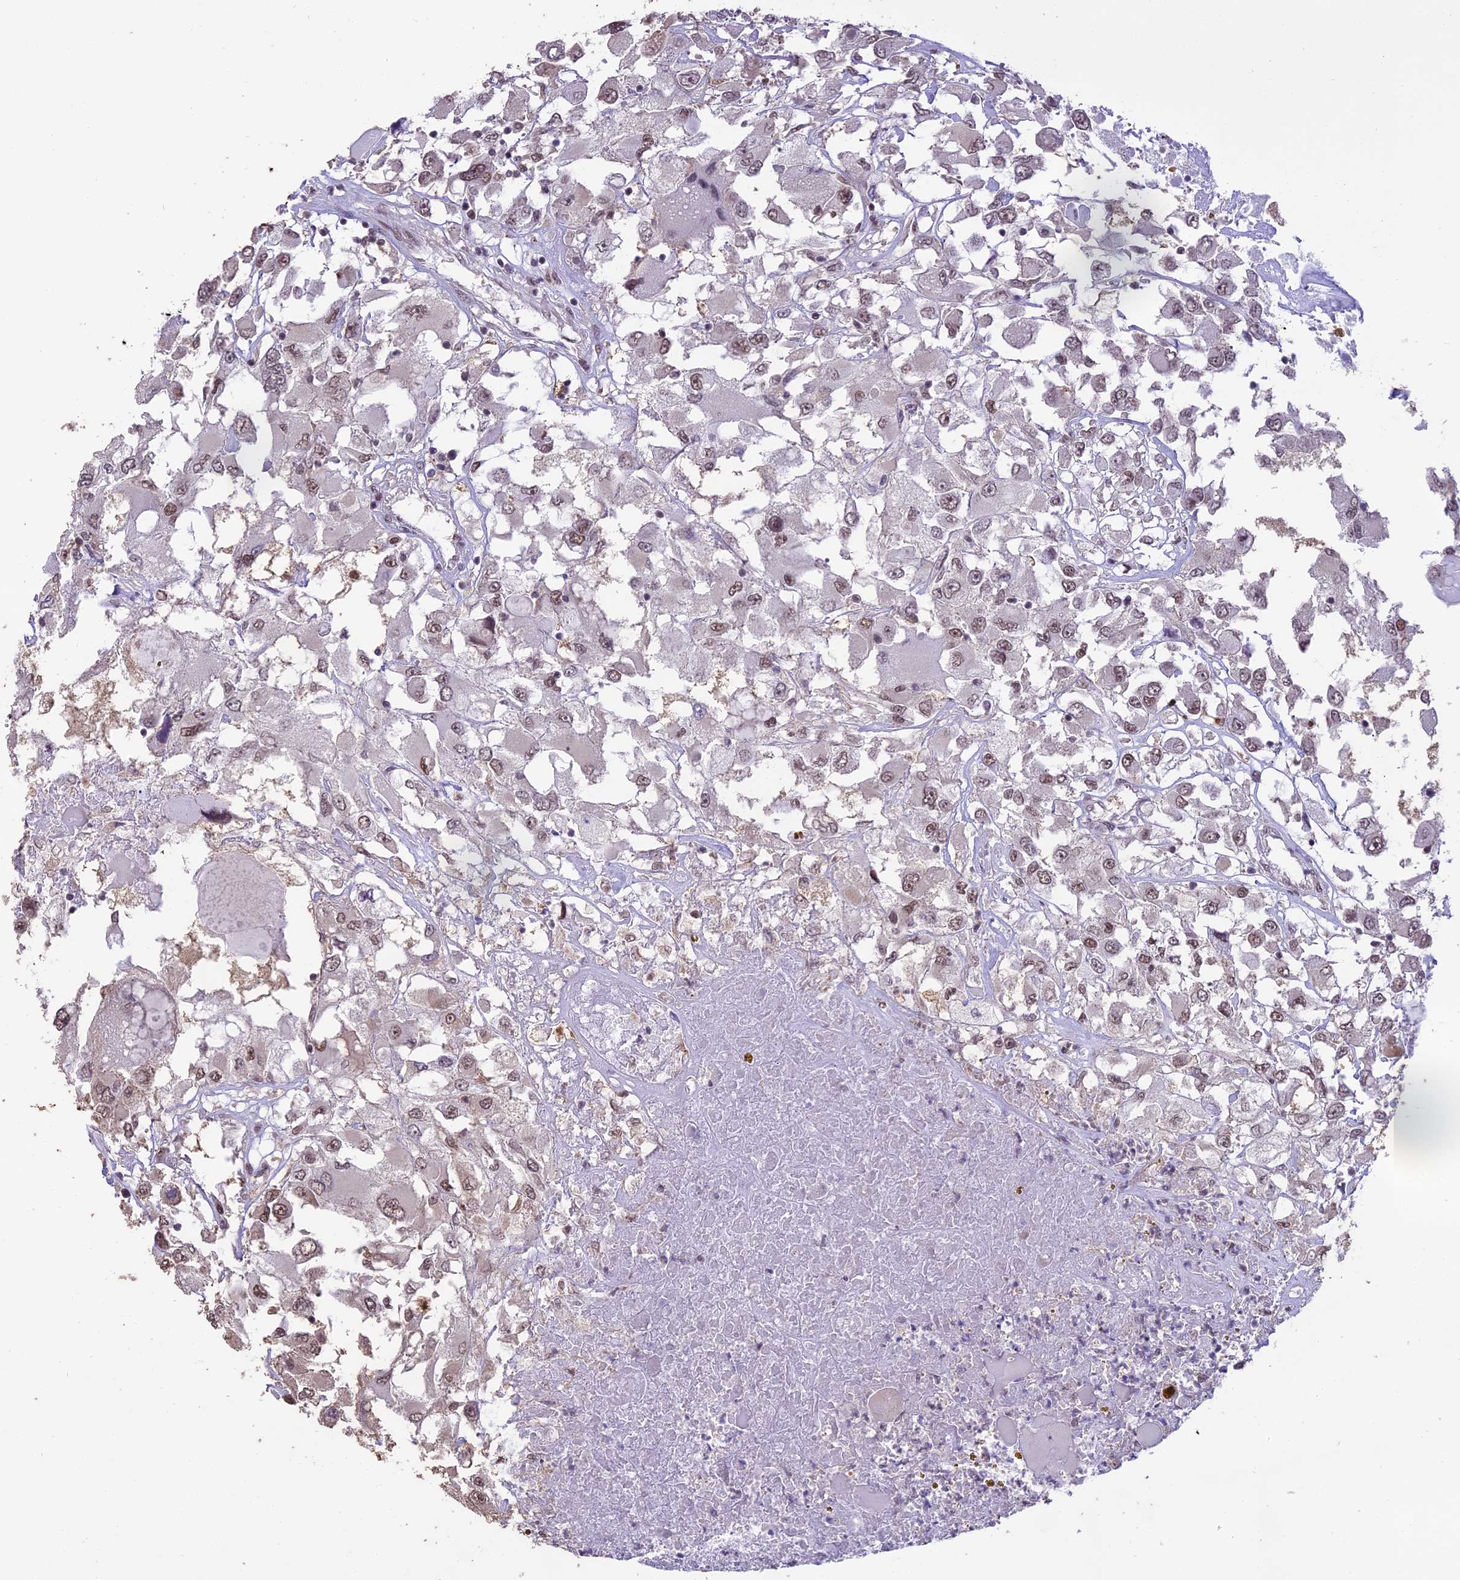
{"staining": {"intensity": "weak", "quantity": ">75%", "location": "nuclear"}, "tissue": "renal cancer", "cell_type": "Tumor cells", "image_type": "cancer", "snomed": [{"axis": "morphology", "description": "Adenocarcinoma, NOS"}, {"axis": "topography", "description": "Kidney"}], "caption": "Renal cancer (adenocarcinoma) tissue shows weak nuclear staining in approximately >75% of tumor cells, visualized by immunohistochemistry.", "gene": "TIGD7", "patient": {"sex": "female", "age": 52}}